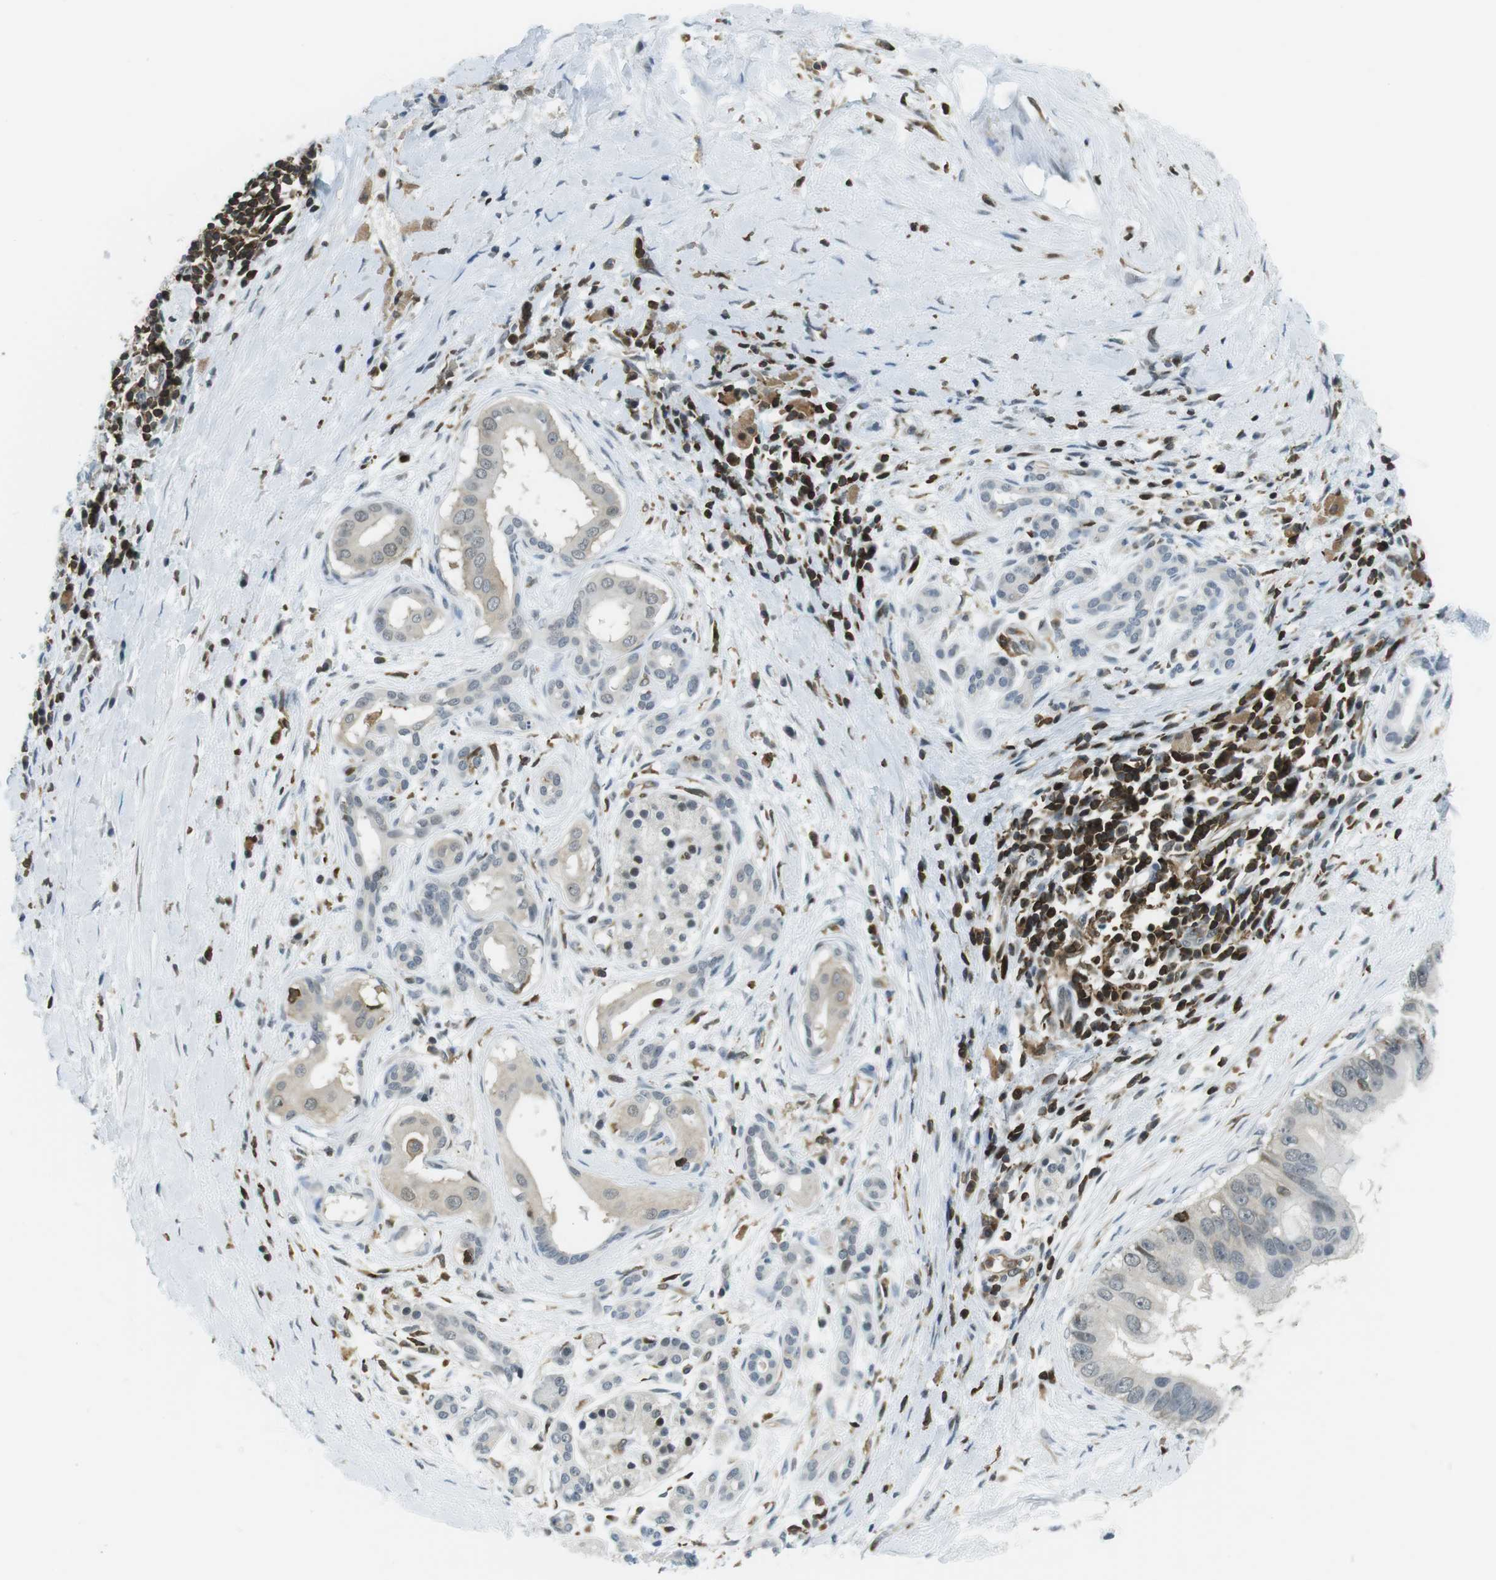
{"staining": {"intensity": "negative", "quantity": "none", "location": "none"}, "tissue": "pancreatic cancer", "cell_type": "Tumor cells", "image_type": "cancer", "snomed": [{"axis": "morphology", "description": "Adenocarcinoma, NOS"}, {"axis": "topography", "description": "Pancreas"}], "caption": "Micrograph shows no protein expression in tumor cells of pancreatic cancer (adenocarcinoma) tissue.", "gene": "STK10", "patient": {"sex": "male", "age": 55}}